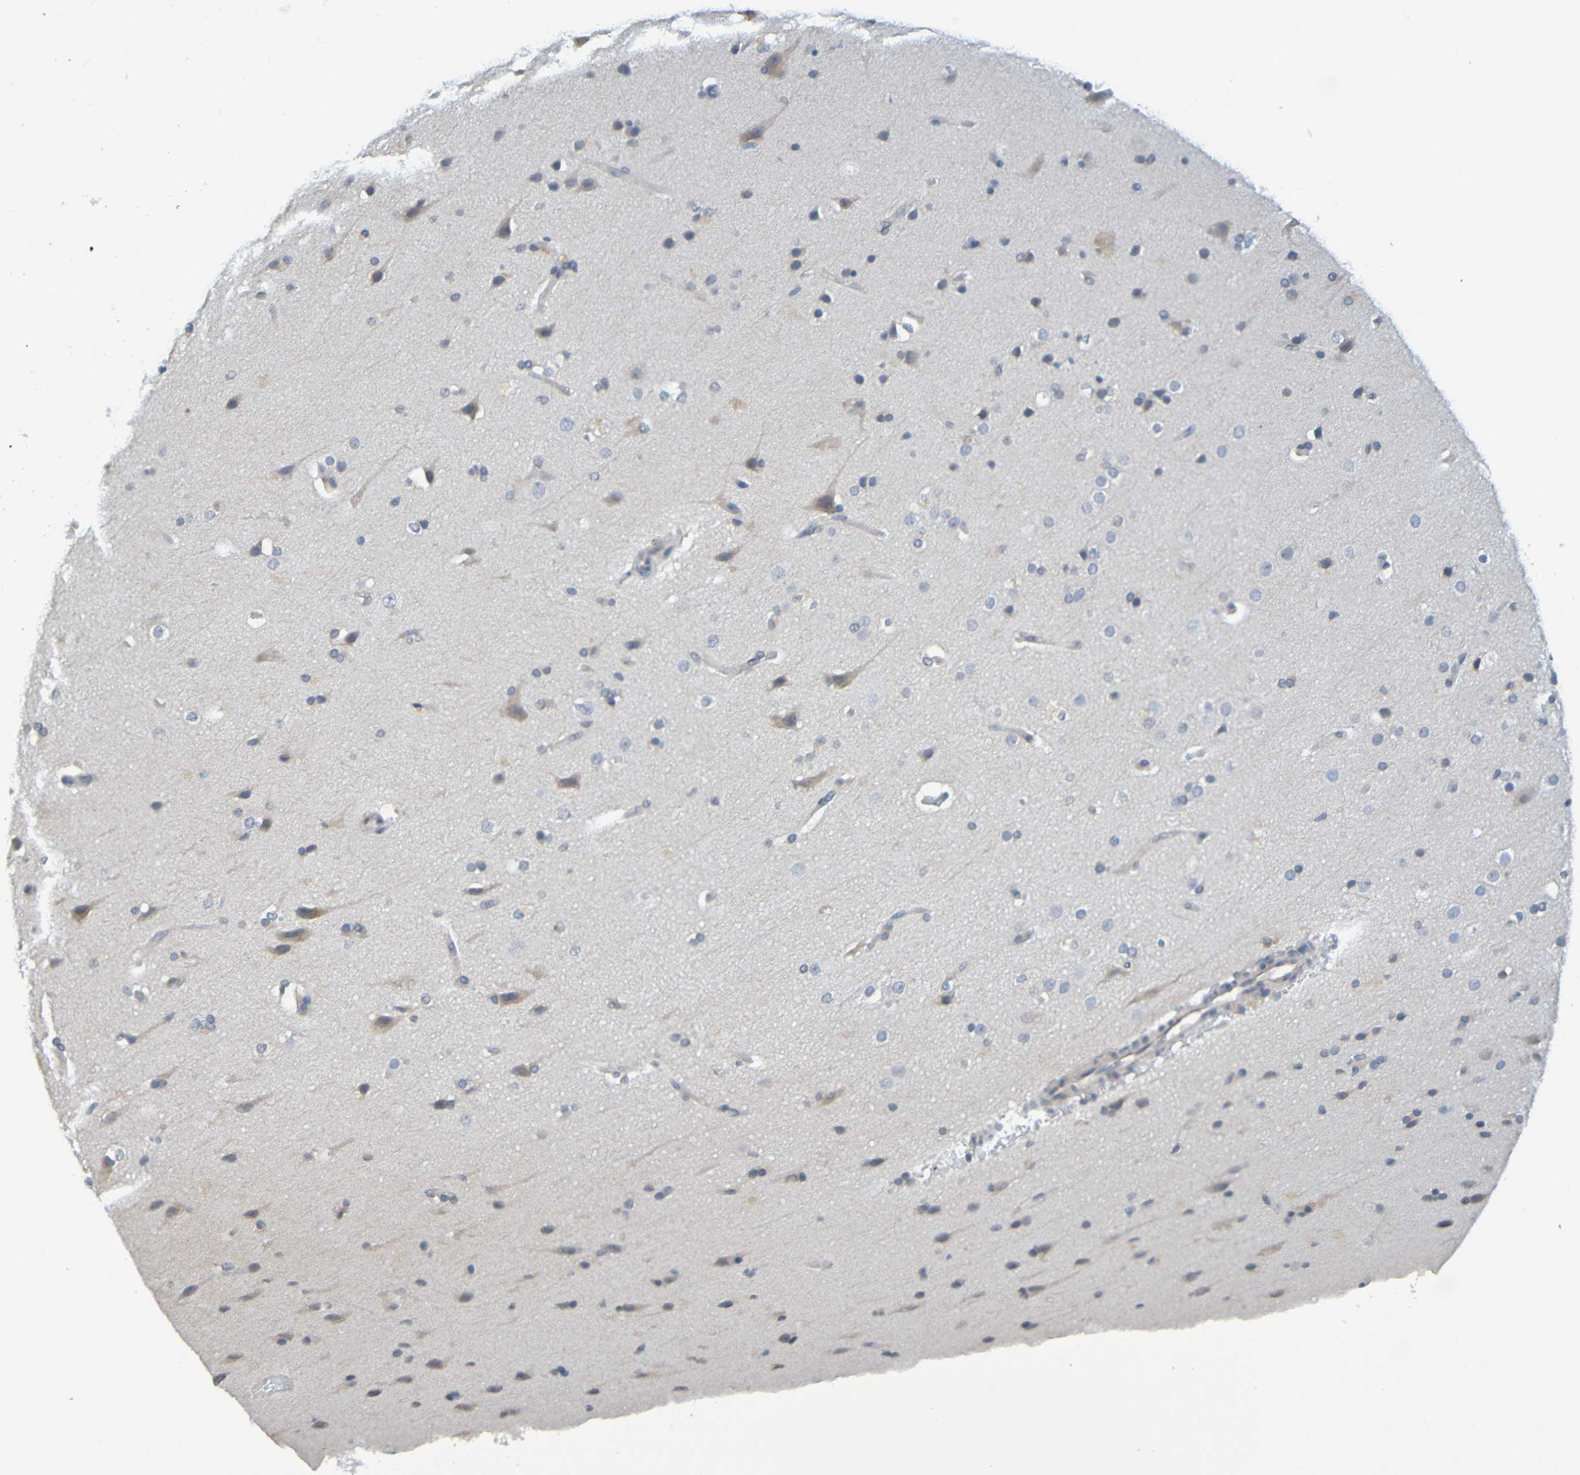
{"staining": {"intensity": "negative", "quantity": "none", "location": "none"}, "tissue": "glioma", "cell_type": "Tumor cells", "image_type": "cancer", "snomed": [{"axis": "morphology", "description": "Glioma, malignant, Low grade"}, {"axis": "topography", "description": "Cerebral cortex"}], "caption": "High power microscopy photomicrograph of an immunohistochemistry (IHC) micrograph of malignant glioma (low-grade), revealing no significant staining in tumor cells. The staining was performed using DAB (3,3'-diaminobenzidine) to visualize the protein expression in brown, while the nuclei were stained in blue with hematoxylin (Magnification: 20x).", "gene": "C3AR1", "patient": {"sex": "female", "age": 47}}